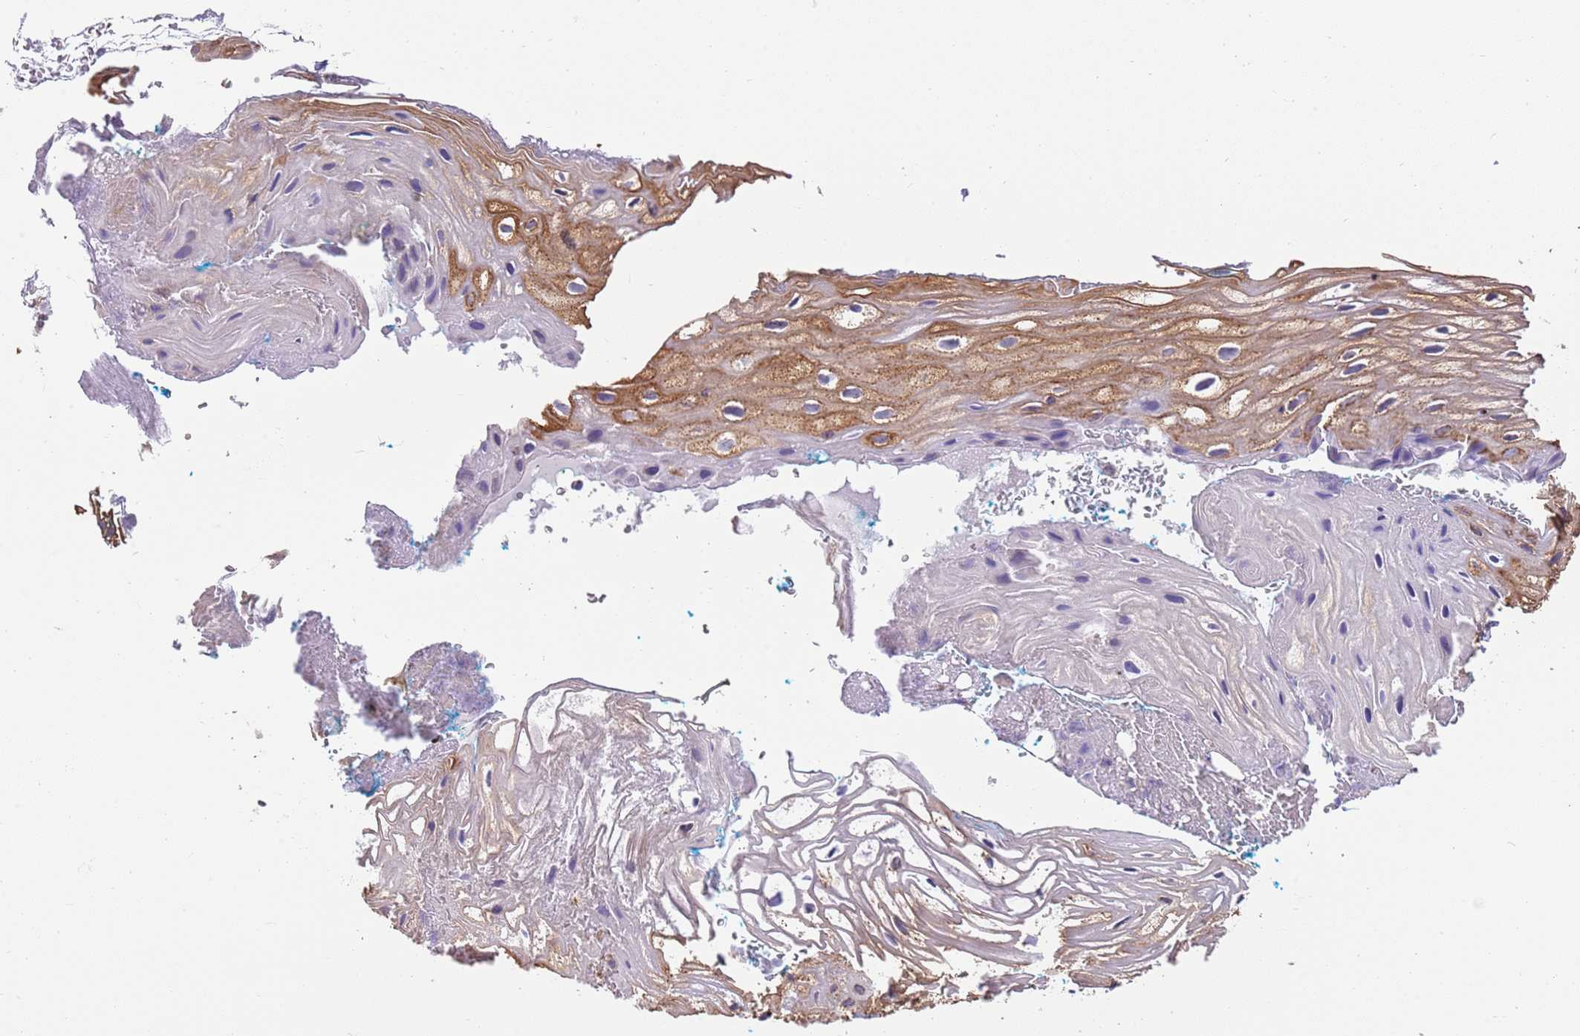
{"staining": {"intensity": "moderate", "quantity": ">75%", "location": "cytoplasmic/membranous"}, "tissue": "vagina", "cell_type": "Squamous epithelial cells", "image_type": "normal", "snomed": [{"axis": "morphology", "description": "Normal tissue, NOS"}, {"axis": "morphology", "description": "Adenocarcinoma, NOS"}, {"axis": "topography", "description": "Rectum"}, {"axis": "topography", "description": "Vagina"}], "caption": "Vagina stained with DAB IHC displays medium levels of moderate cytoplasmic/membranous positivity in approximately >75% of squamous epithelial cells. (DAB = brown stain, brightfield microscopy at high magnification).", "gene": "TTLL1", "patient": {"sex": "female", "age": 71}}